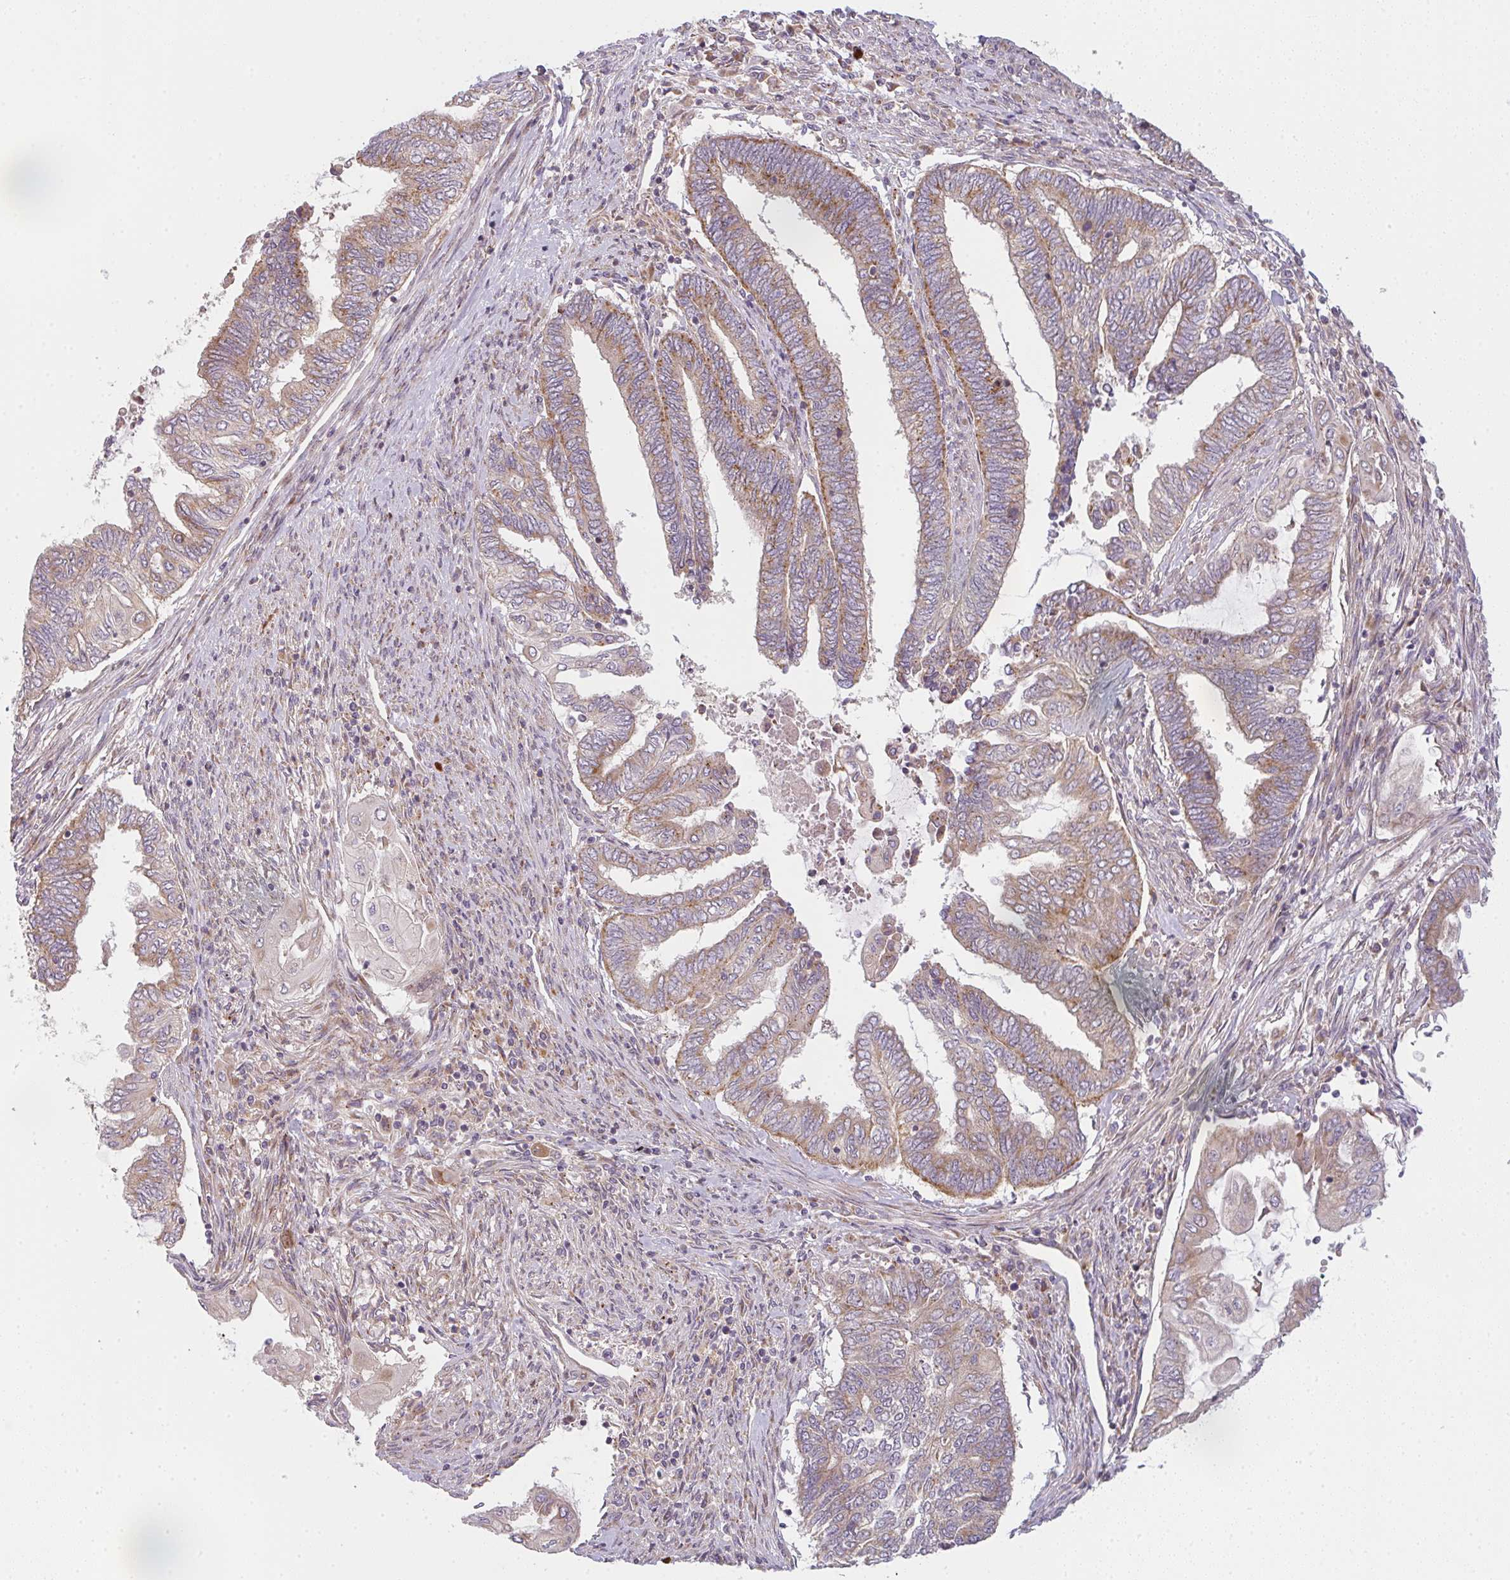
{"staining": {"intensity": "moderate", "quantity": "25%-75%", "location": "cytoplasmic/membranous"}, "tissue": "endometrial cancer", "cell_type": "Tumor cells", "image_type": "cancer", "snomed": [{"axis": "morphology", "description": "Adenocarcinoma, NOS"}, {"axis": "topography", "description": "Uterus"}, {"axis": "topography", "description": "Endometrium"}], "caption": "Immunohistochemistry (DAB (3,3'-diaminobenzidine)) staining of human endometrial cancer (adenocarcinoma) reveals moderate cytoplasmic/membranous protein staining in approximately 25%-75% of tumor cells.", "gene": "GVQW3", "patient": {"sex": "female", "age": 70}}